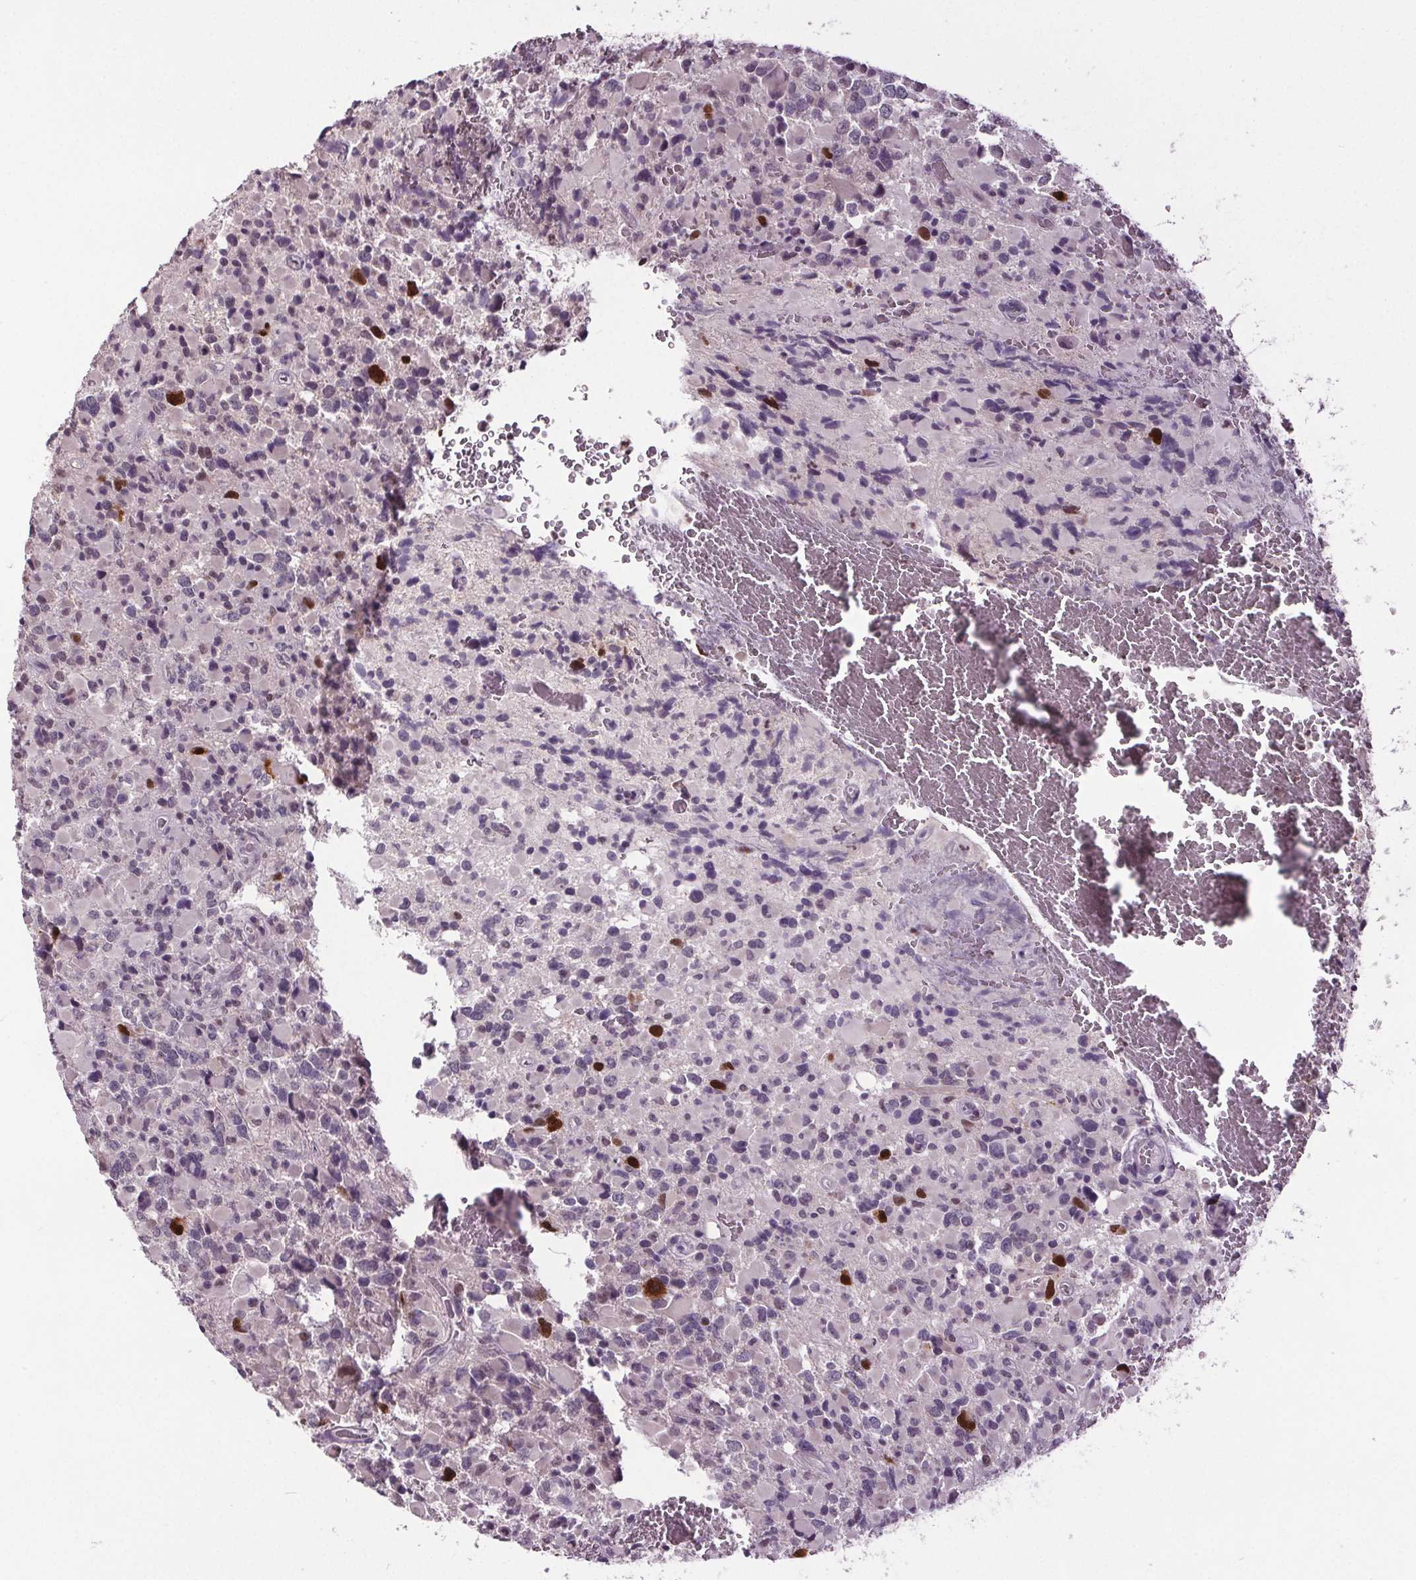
{"staining": {"intensity": "strong", "quantity": "<25%", "location": "nuclear"}, "tissue": "glioma", "cell_type": "Tumor cells", "image_type": "cancer", "snomed": [{"axis": "morphology", "description": "Glioma, malignant, High grade"}, {"axis": "topography", "description": "Brain"}], "caption": "This micrograph demonstrates immunohistochemistry (IHC) staining of glioma, with medium strong nuclear staining in approximately <25% of tumor cells.", "gene": "CENPF", "patient": {"sex": "female", "age": 40}}